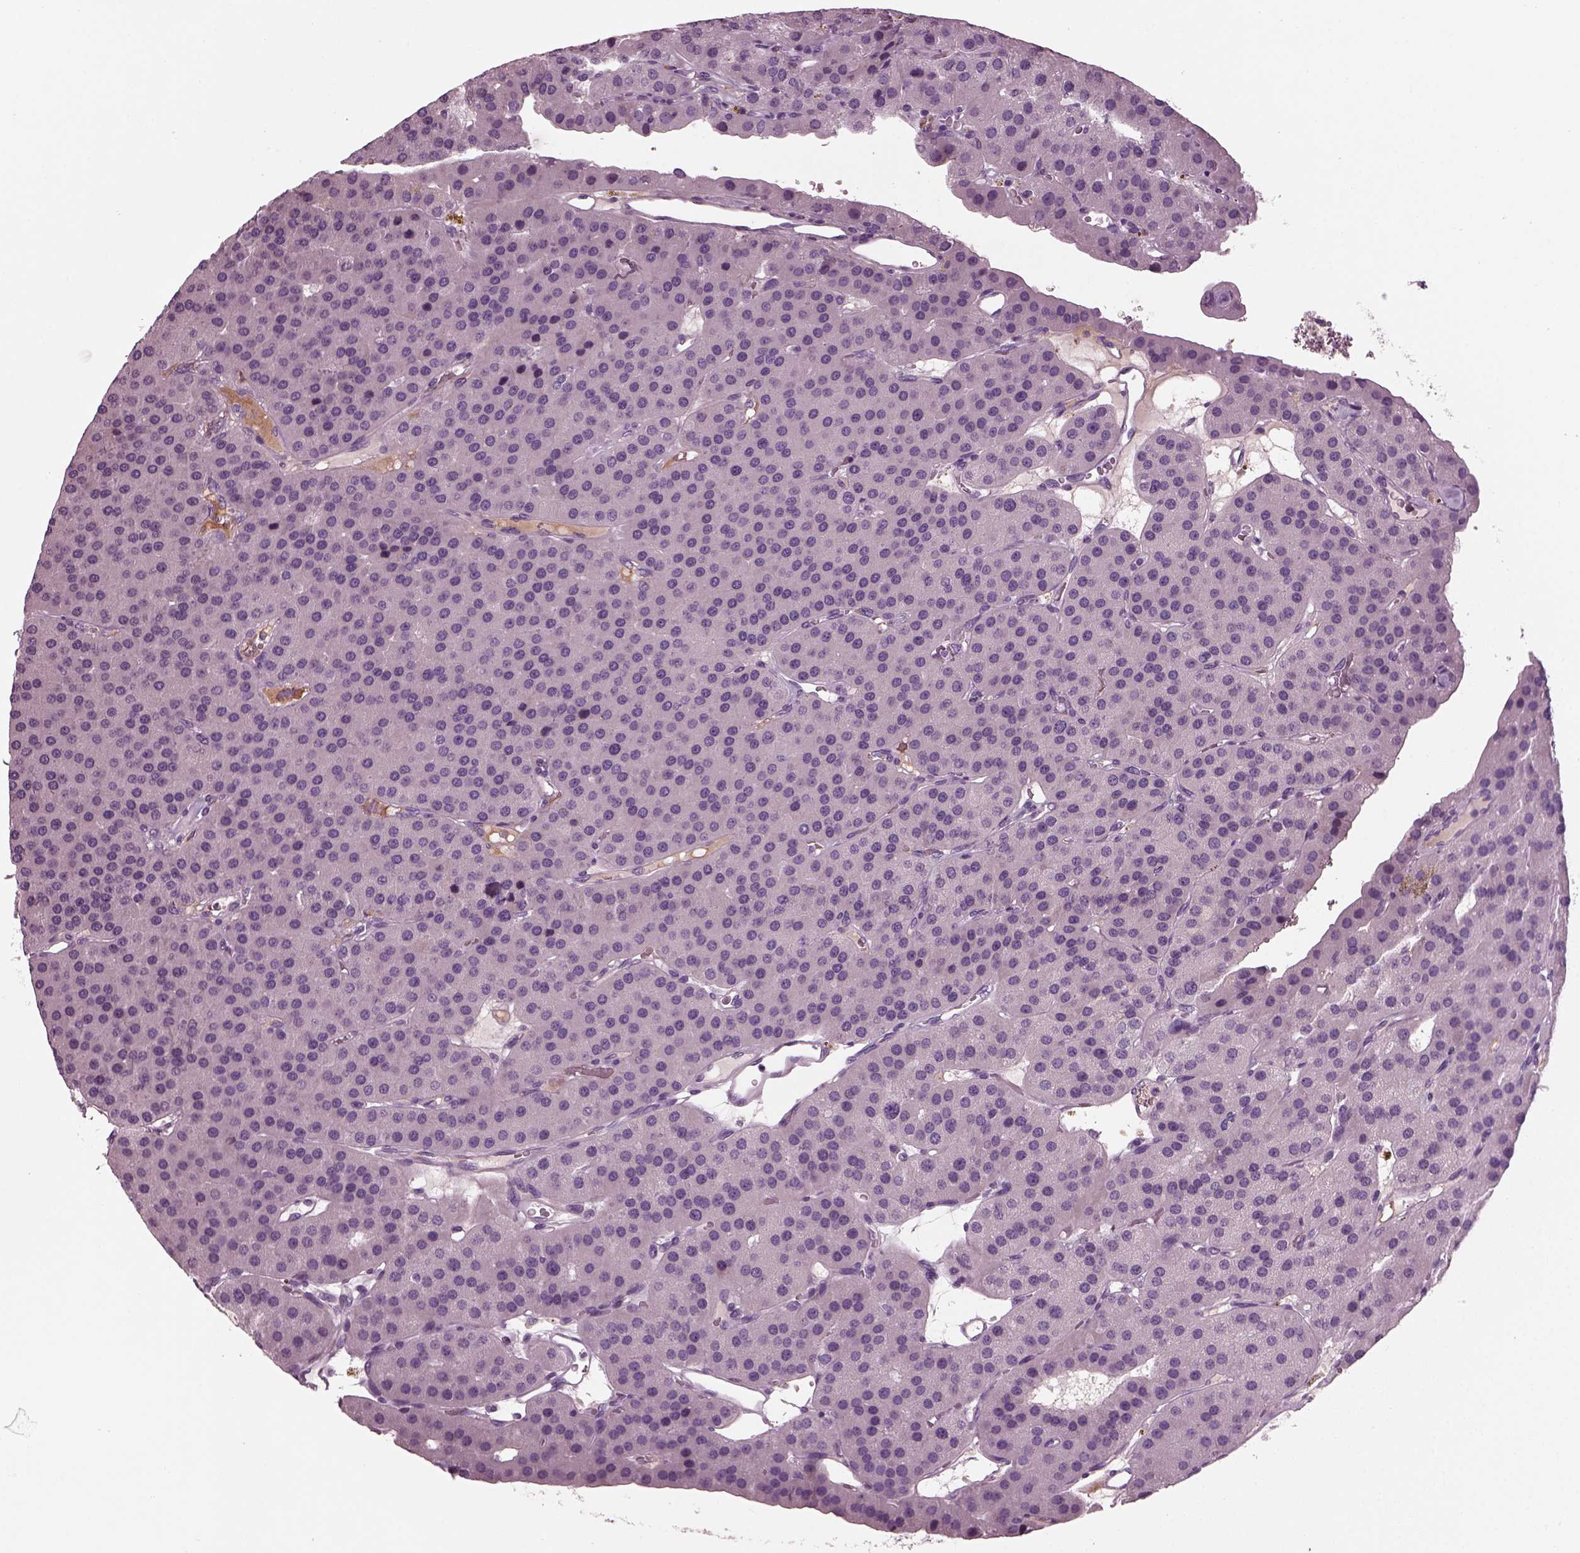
{"staining": {"intensity": "negative", "quantity": "none", "location": "none"}, "tissue": "parathyroid gland", "cell_type": "Glandular cells", "image_type": "normal", "snomed": [{"axis": "morphology", "description": "Normal tissue, NOS"}, {"axis": "morphology", "description": "Adenoma, NOS"}, {"axis": "topography", "description": "Parathyroid gland"}], "caption": "DAB immunohistochemical staining of unremarkable human parathyroid gland demonstrates no significant expression in glandular cells.", "gene": "DPYSL5", "patient": {"sex": "female", "age": 86}}